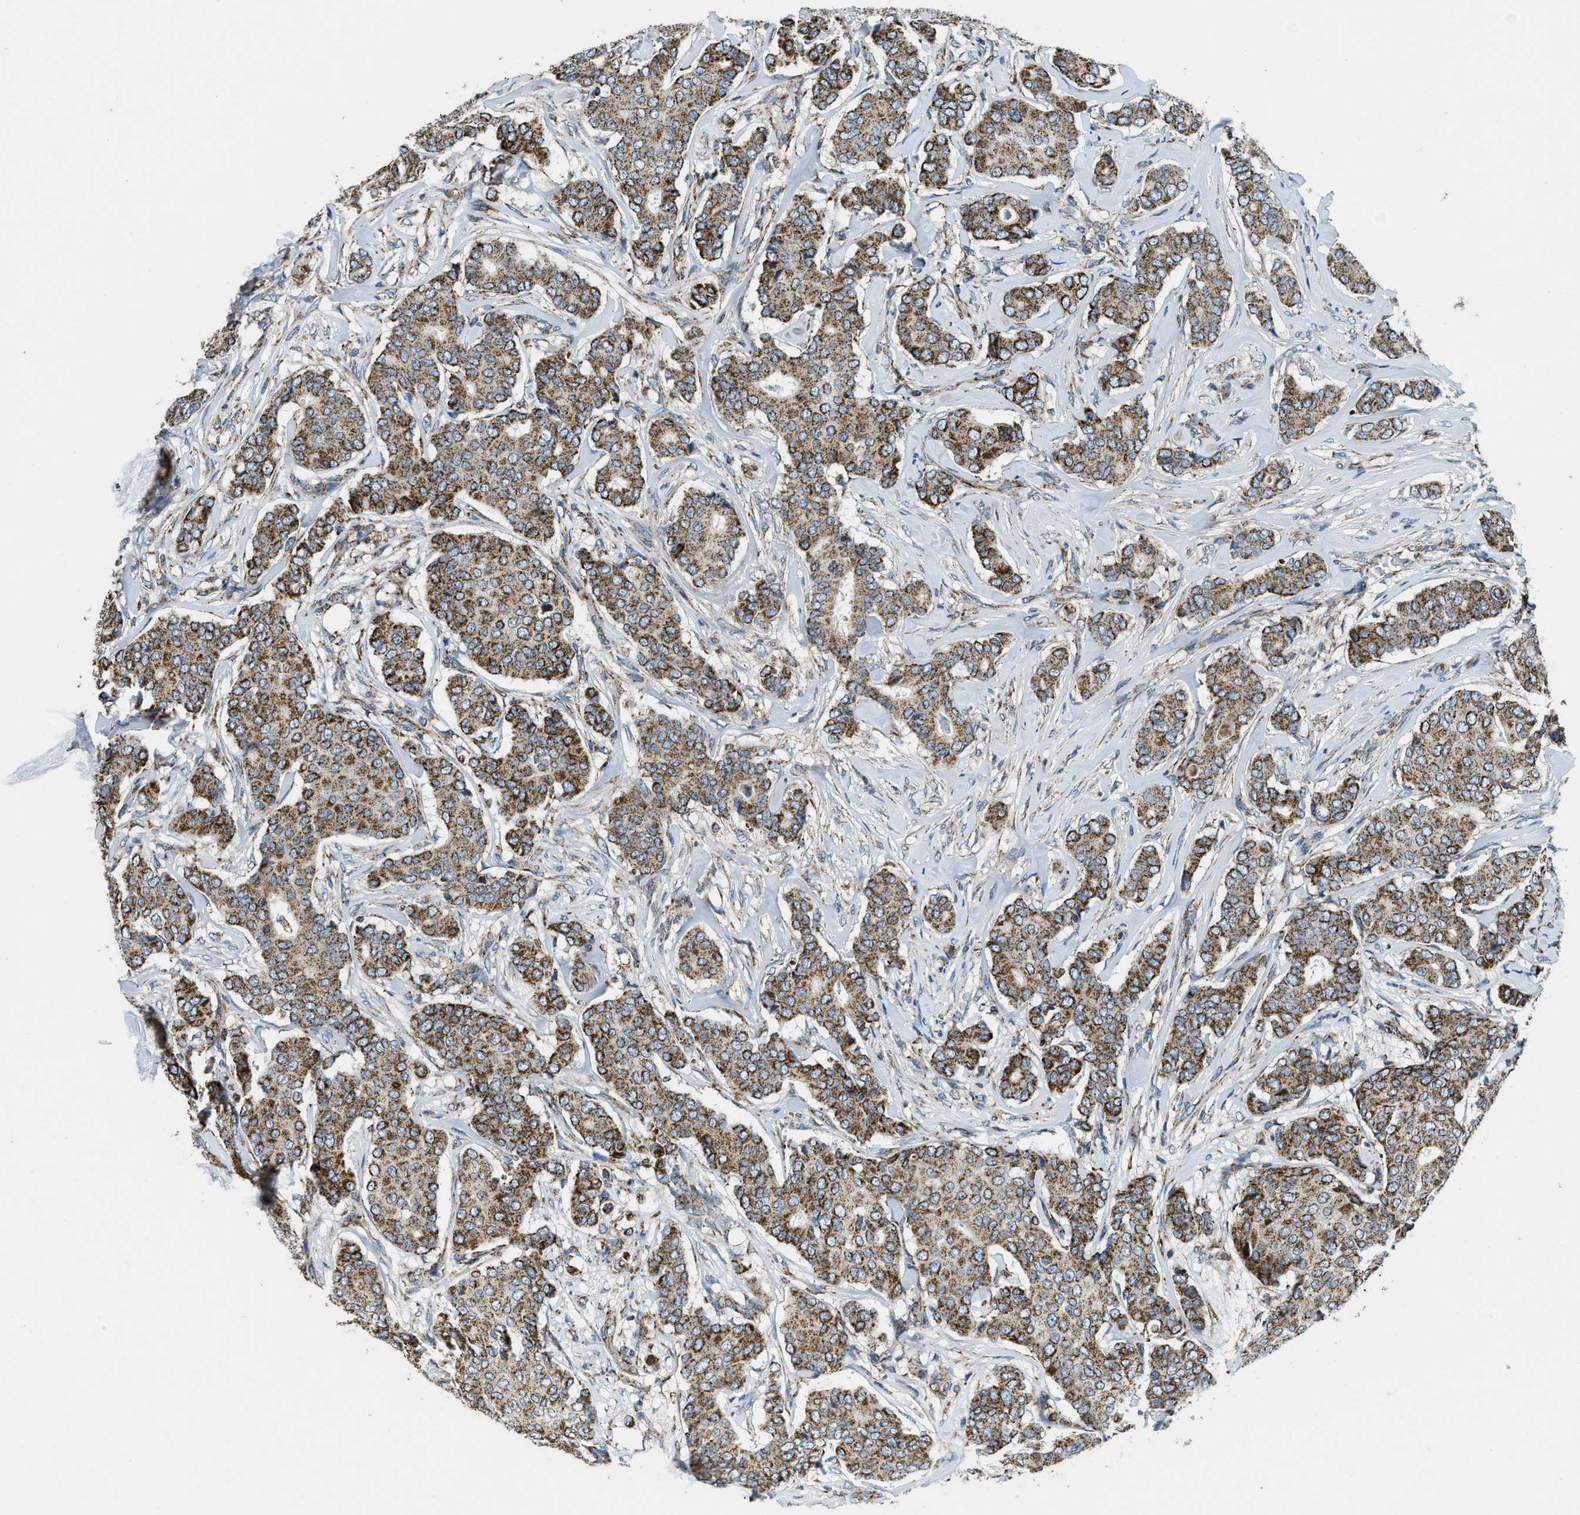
{"staining": {"intensity": "moderate", "quantity": ">75%", "location": "cytoplasmic/membranous"}, "tissue": "breast cancer", "cell_type": "Tumor cells", "image_type": "cancer", "snomed": [{"axis": "morphology", "description": "Duct carcinoma"}, {"axis": "topography", "description": "Breast"}], "caption": "Immunohistochemical staining of human breast cancer demonstrates moderate cytoplasmic/membranous protein positivity in about >75% of tumor cells.", "gene": "STK33", "patient": {"sex": "female", "age": 75}}